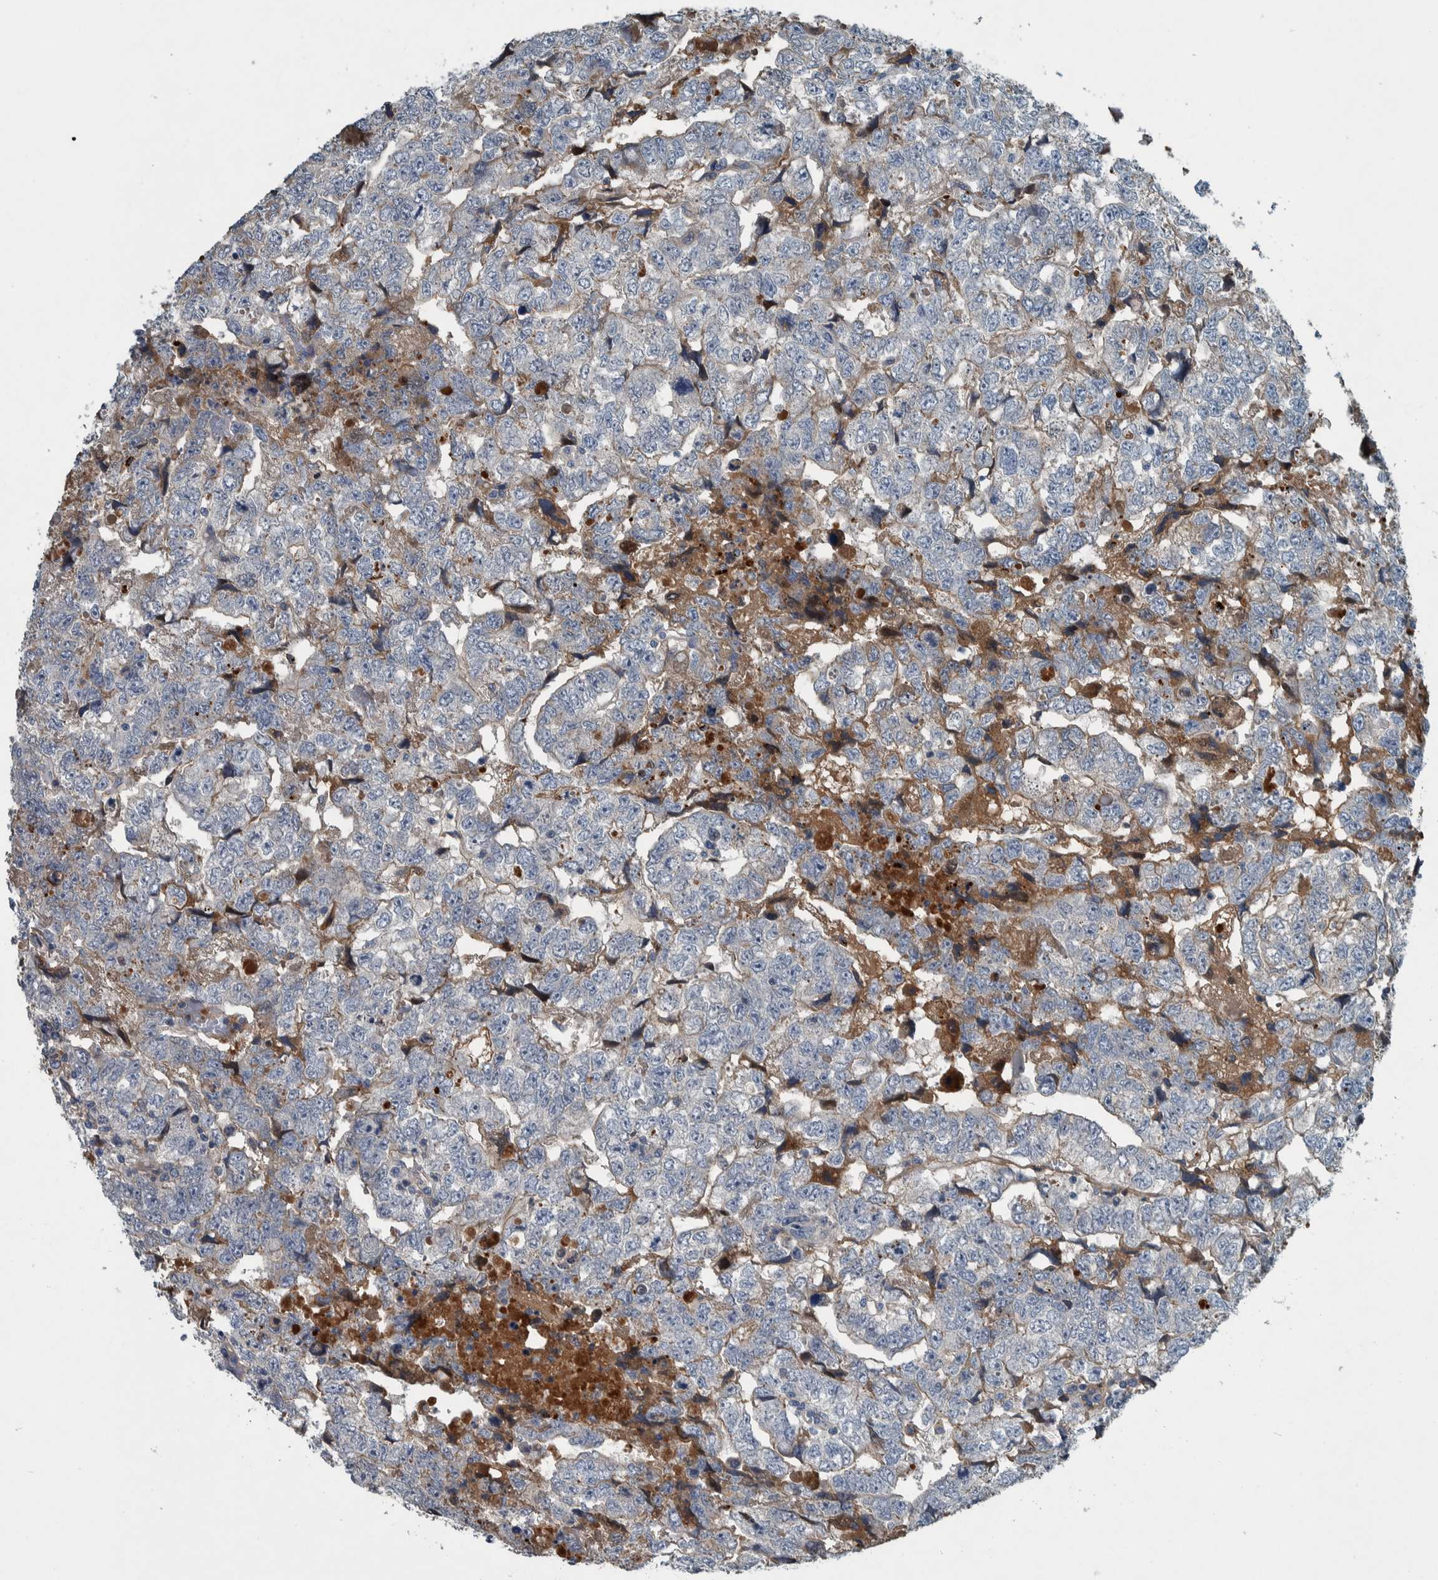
{"staining": {"intensity": "negative", "quantity": "none", "location": "none"}, "tissue": "testis cancer", "cell_type": "Tumor cells", "image_type": "cancer", "snomed": [{"axis": "morphology", "description": "Carcinoma, Embryonal, NOS"}, {"axis": "topography", "description": "Testis"}], "caption": "Immunohistochemical staining of human testis cancer shows no significant expression in tumor cells. Nuclei are stained in blue.", "gene": "SERPINC1", "patient": {"sex": "male", "age": 36}}